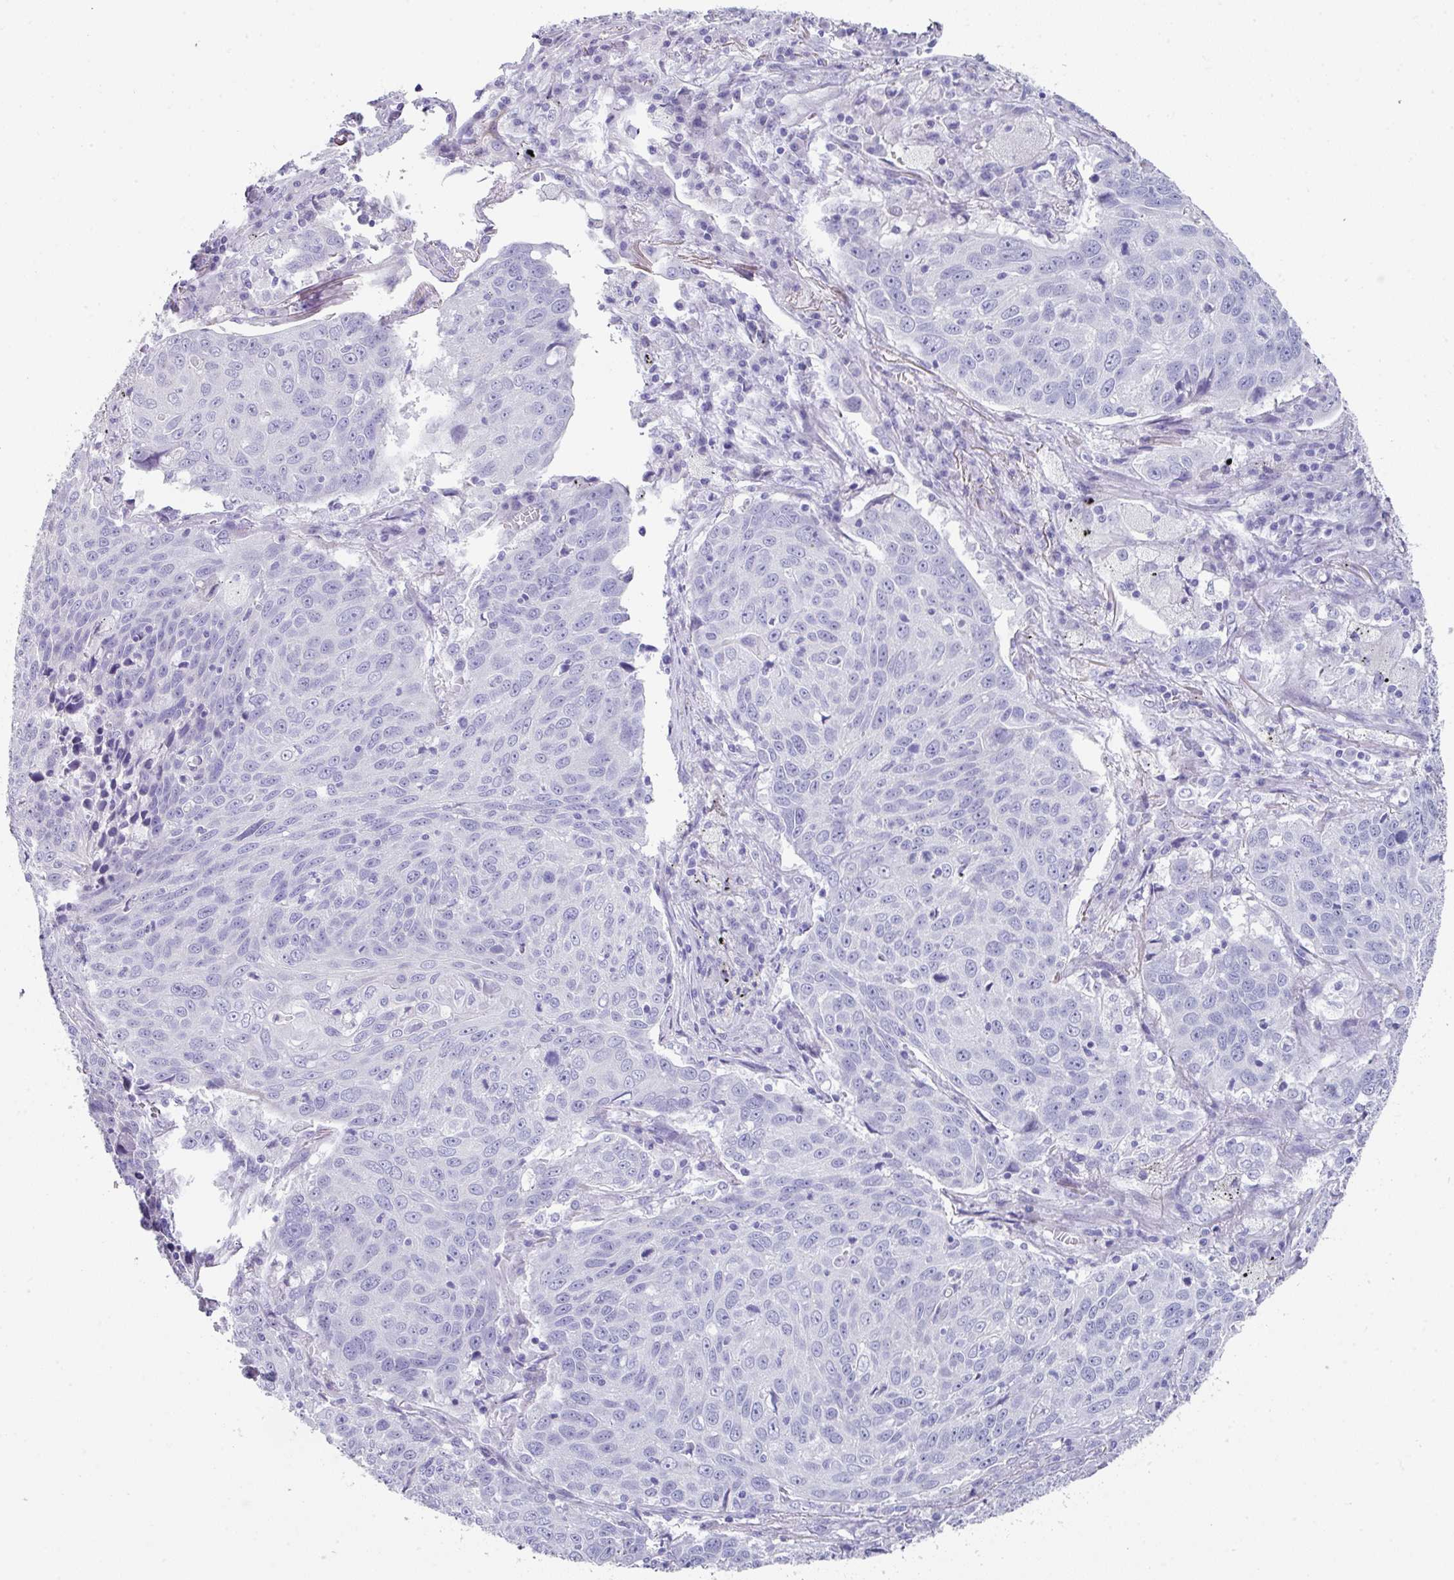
{"staining": {"intensity": "negative", "quantity": "none", "location": "none"}, "tissue": "lung cancer", "cell_type": "Tumor cells", "image_type": "cancer", "snomed": [{"axis": "morphology", "description": "Squamous cell carcinoma, NOS"}, {"axis": "topography", "description": "Lung"}], "caption": "Immunohistochemistry of human lung cancer exhibits no positivity in tumor cells.", "gene": "PEX10", "patient": {"sex": "male", "age": 78}}